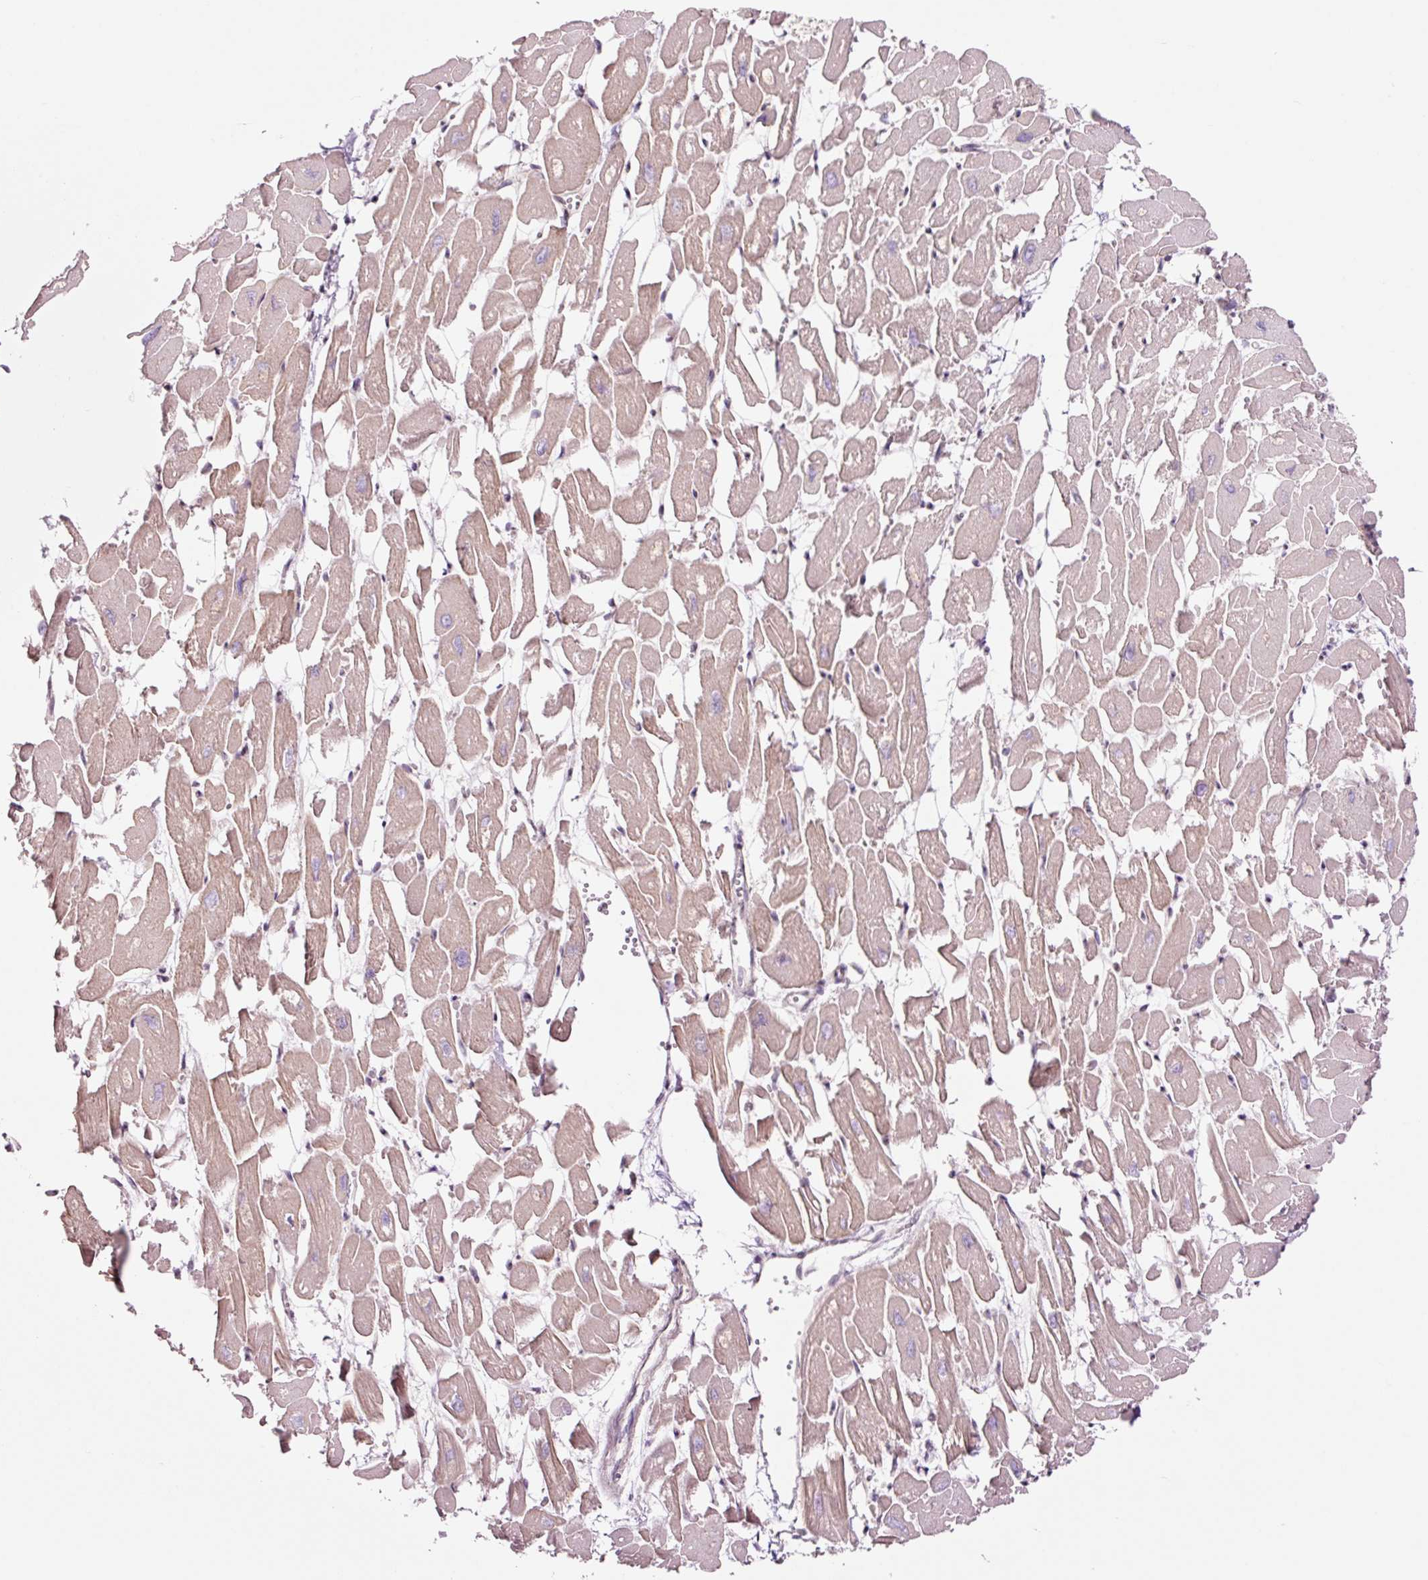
{"staining": {"intensity": "moderate", "quantity": ">75%", "location": "cytoplasmic/membranous"}, "tissue": "heart muscle", "cell_type": "Cardiomyocytes", "image_type": "normal", "snomed": [{"axis": "morphology", "description": "Normal tissue, NOS"}, {"axis": "topography", "description": "Heart"}], "caption": "Immunohistochemical staining of unremarkable heart muscle displays medium levels of moderate cytoplasmic/membranous positivity in about >75% of cardiomyocytes.", "gene": "FBXL14", "patient": {"sex": "male", "age": 54}}